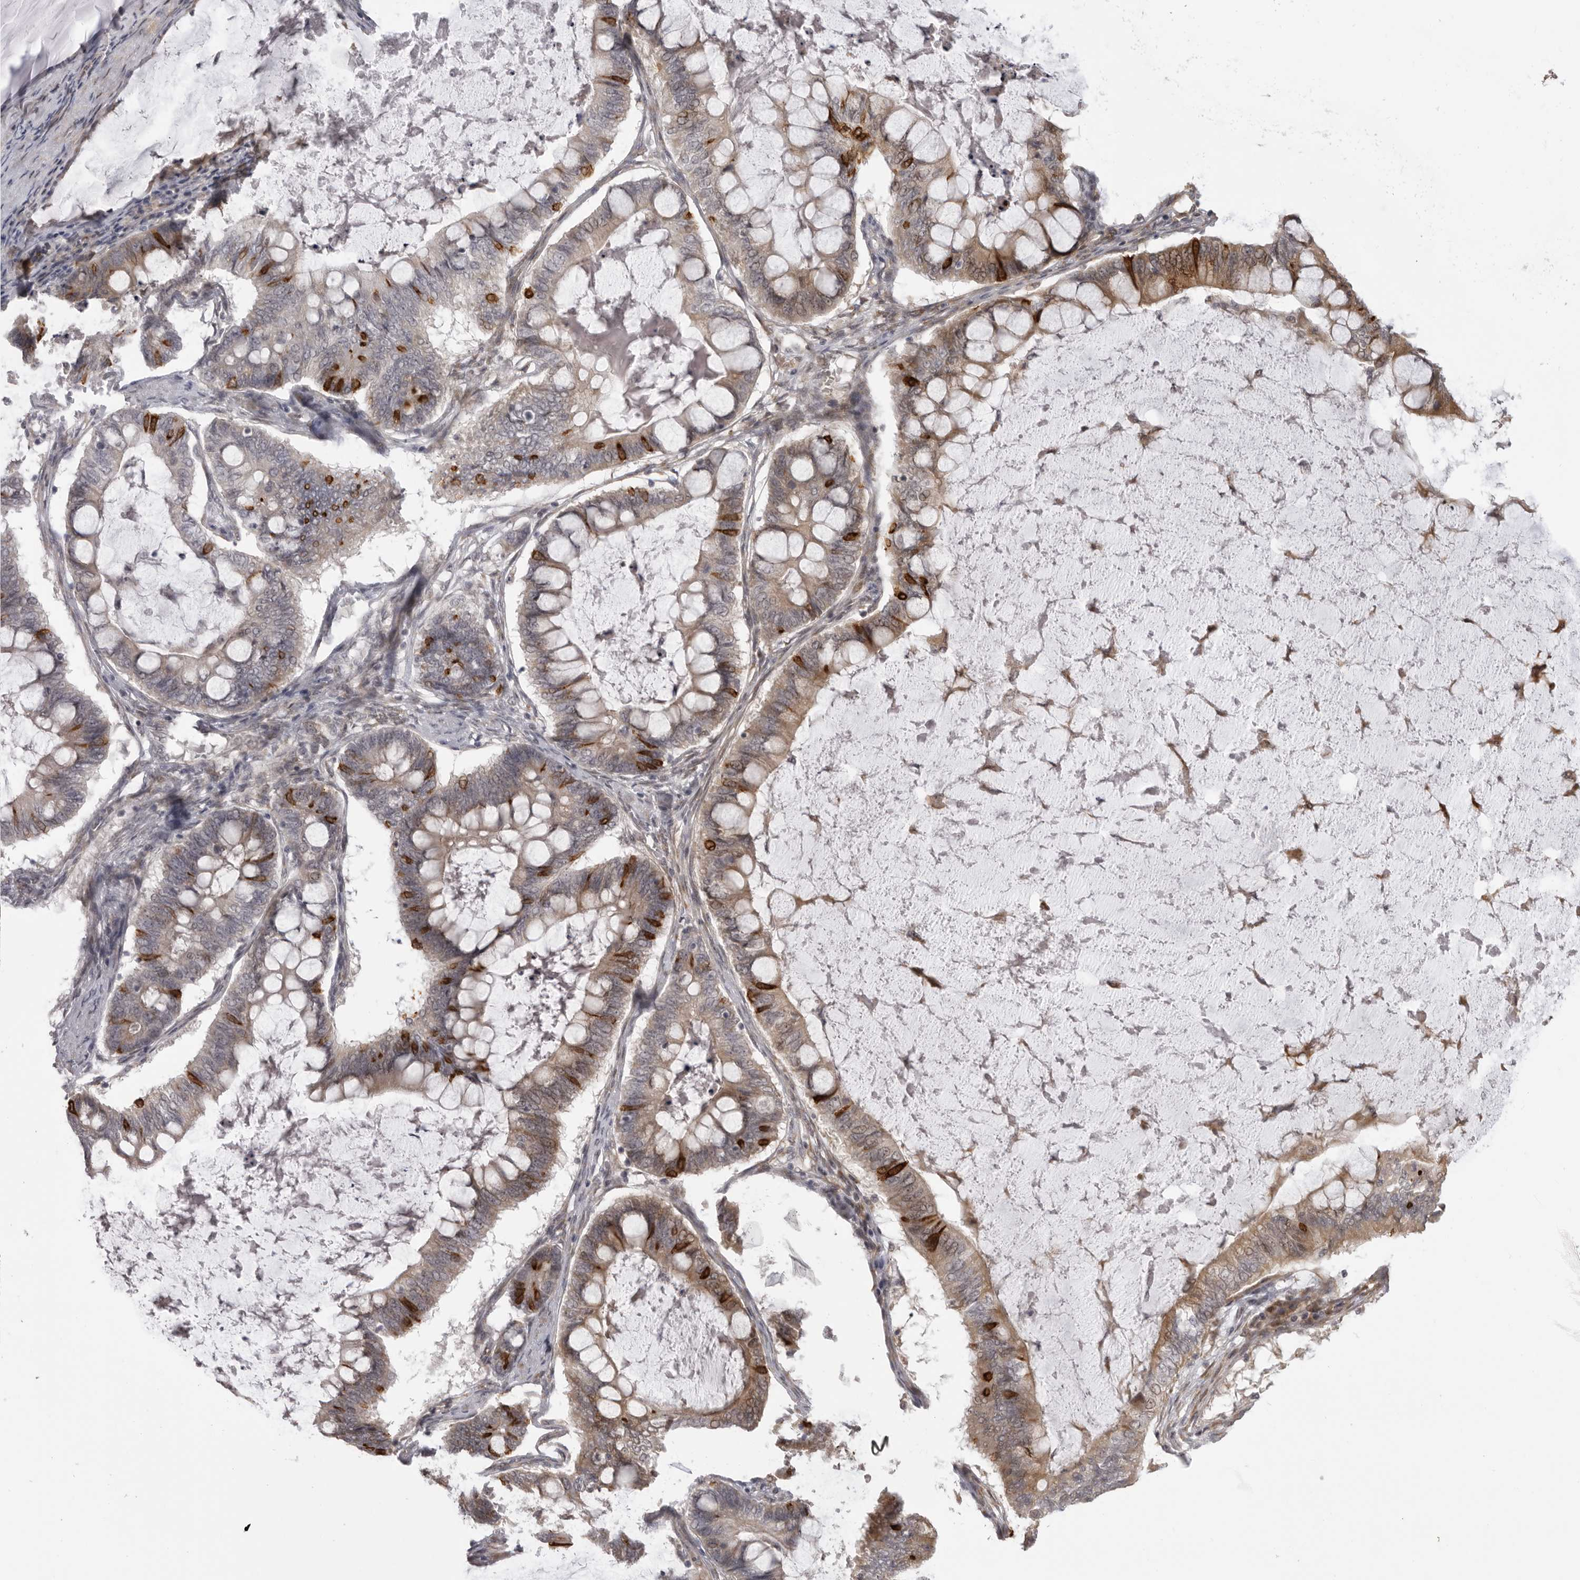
{"staining": {"intensity": "strong", "quantity": "25%-75%", "location": "cytoplasmic/membranous"}, "tissue": "ovarian cancer", "cell_type": "Tumor cells", "image_type": "cancer", "snomed": [{"axis": "morphology", "description": "Cystadenocarcinoma, mucinous, NOS"}, {"axis": "topography", "description": "Ovary"}], "caption": "Tumor cells demonstrate strong cytoplasmic/membranous positivity in approximately 25%-75% of cells in ovarian cancer.", "gene": "DNAH14", "patient": {"sex": "female", "age": 61}}